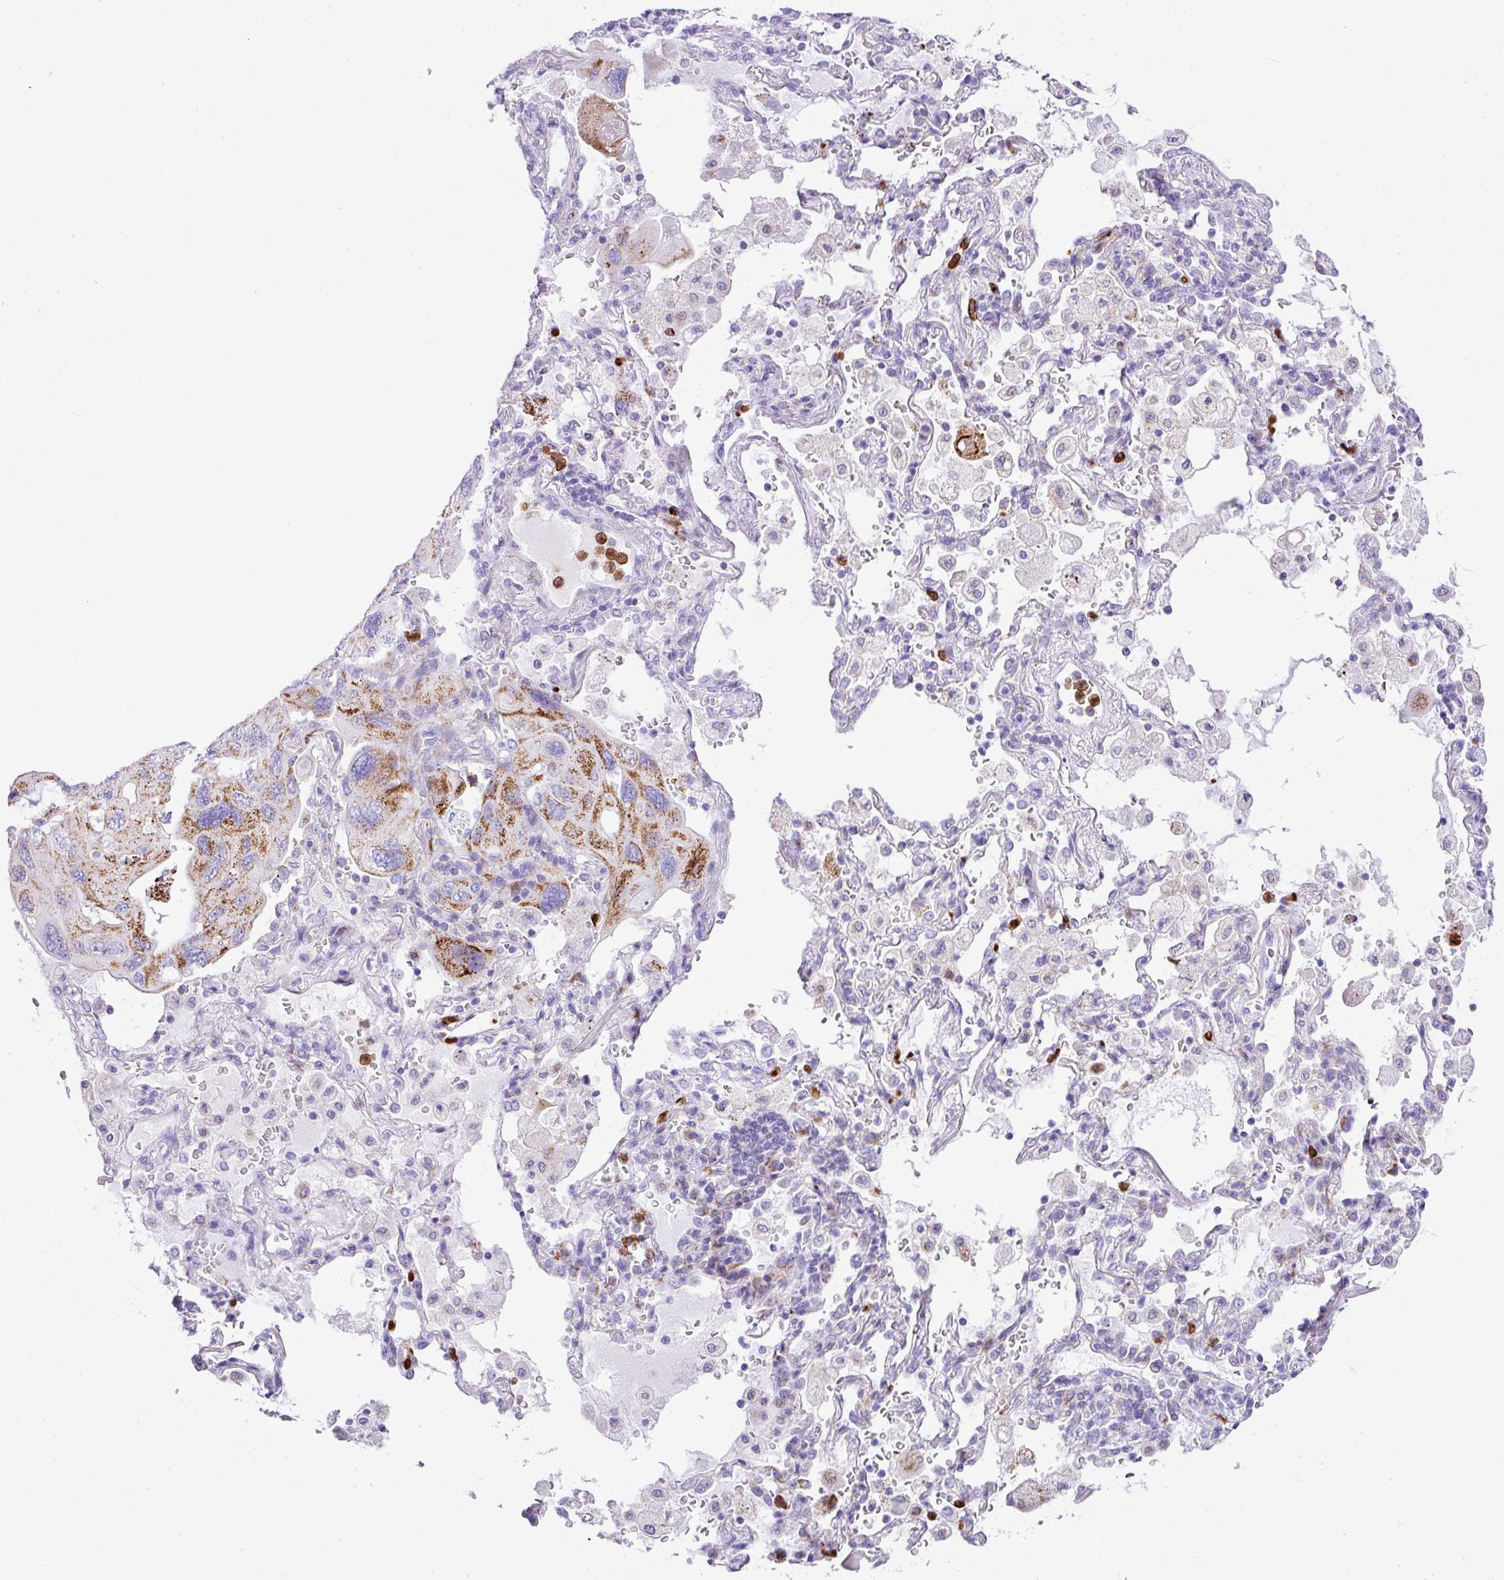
{"staining": {"intensity": "moderate", "quantity": "25%-75%", "location": "cytoplasmic/membranous"}, "tissue": "lung cancer", "cell_type": "Tumor cells", "image_type": "cancer", "snomed": [{"axis": "morphology", "description": "Squamous cell carcinoma, NOS"}, {"axis": "topography", "description": "Lung"}], "caption": "This histopathology image demonstrates lung cancer stained with immunohistochemistry (IHC) to label a protein in brown. The cytoplasmic/membranous of tumor cells show moderate positivity for the protein. Nuclei are counter-stained blue.", "gene": "RCAN2", "patient": {"sex": "female", "age": 73}}